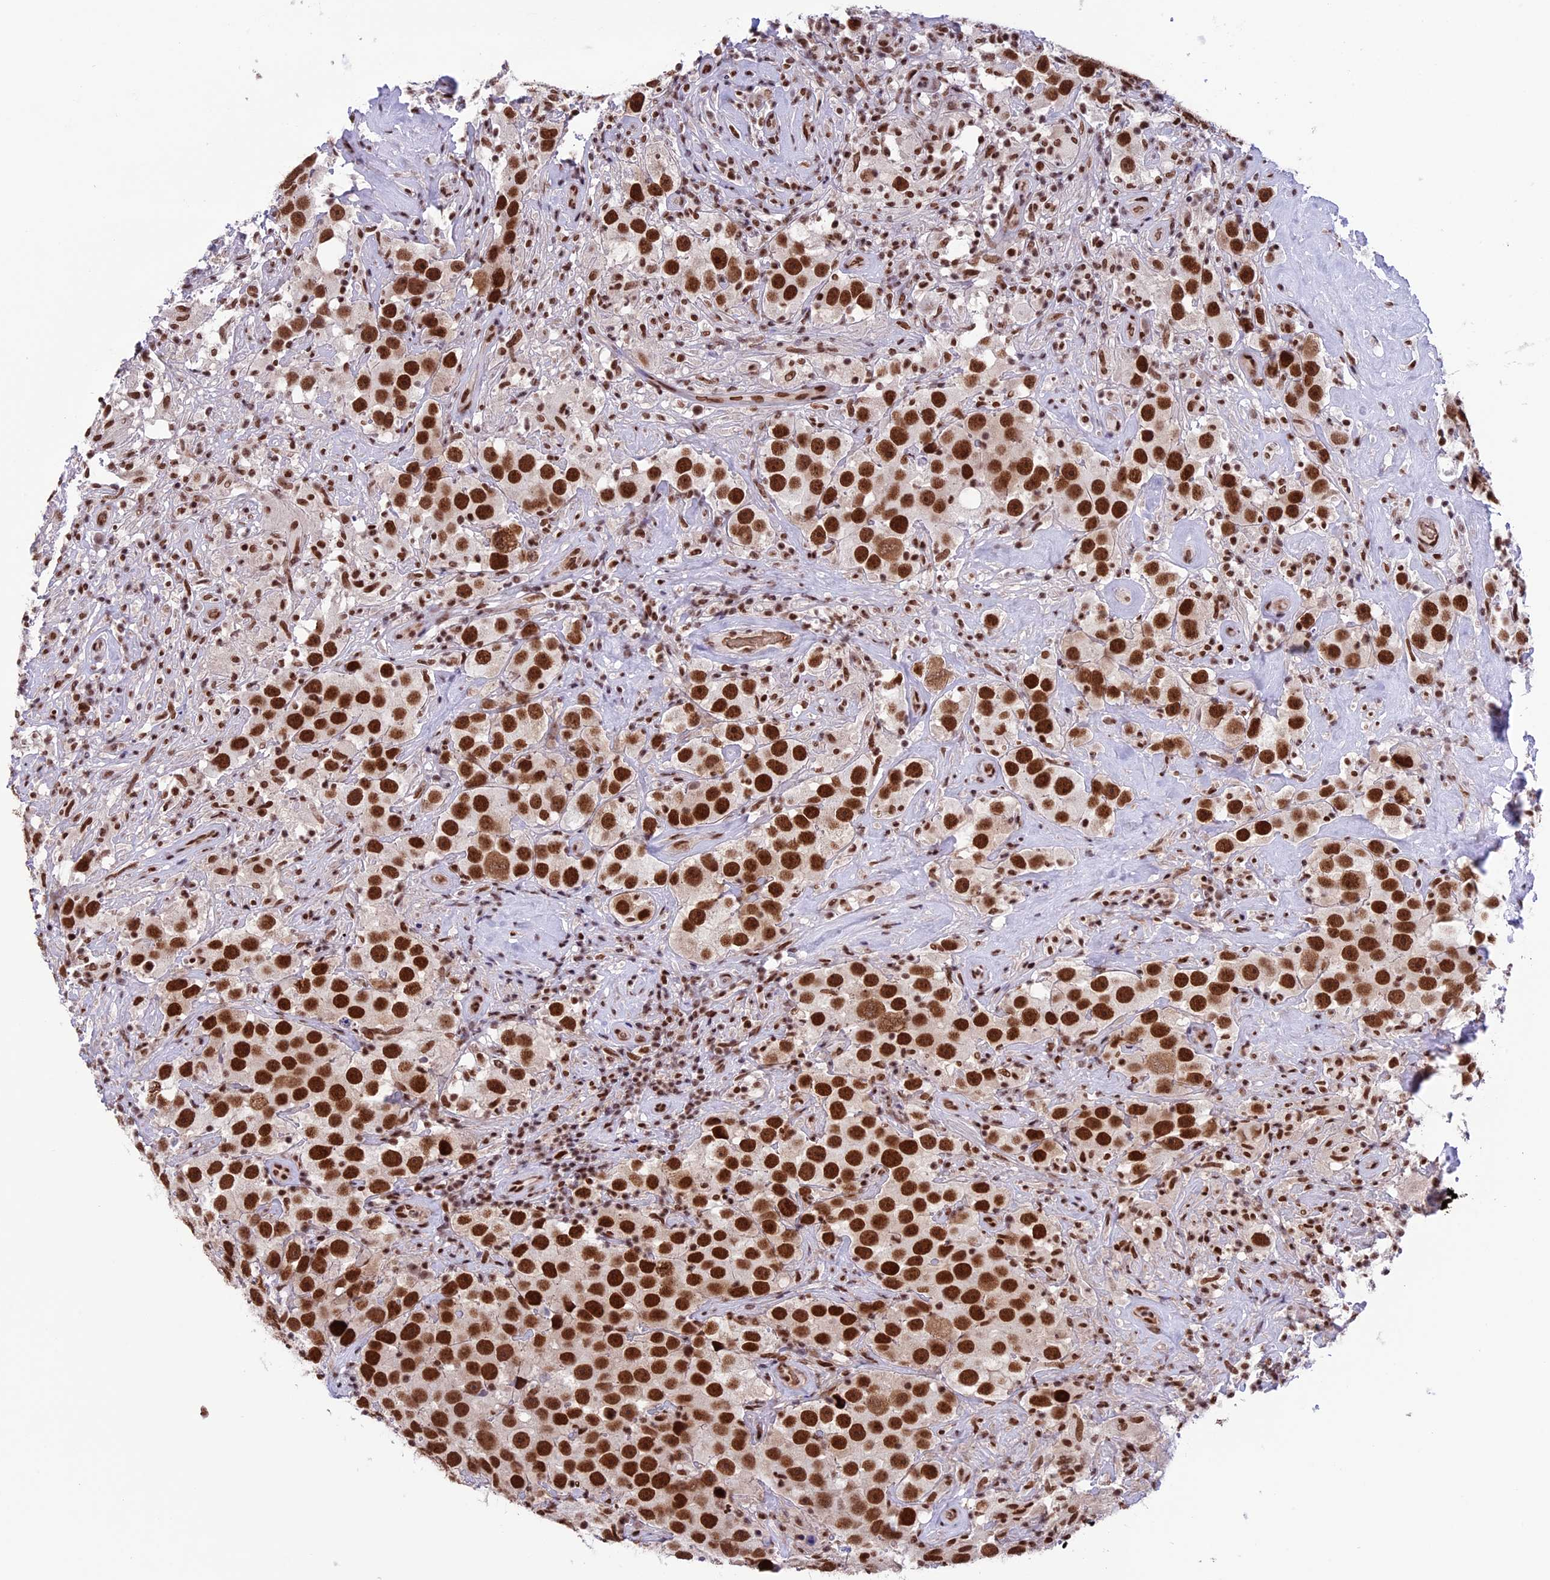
{"staining": {"intensity": "strong", "quantity": ">75%", "location": "nuclear"}, "tissue": "testis cancer", "cell_type": "Tumor cells", "image_type": "cancer", "snomed": [{"axis": "morphology", "description": "Seminoma, NOS"}, {"axis": "topography", "description": "Testis"}], "caption": "A photomicrograph of testis seminoma stained for a protein reveals strong nuclear brown staining in tumor cells. (Stains: DAB in brown, nuclei in blue, Microscopy: brightfield microscopy at high magnification).", "gene": "MPHOSPH8", "patient": {"sex": "male", "age": 49}}